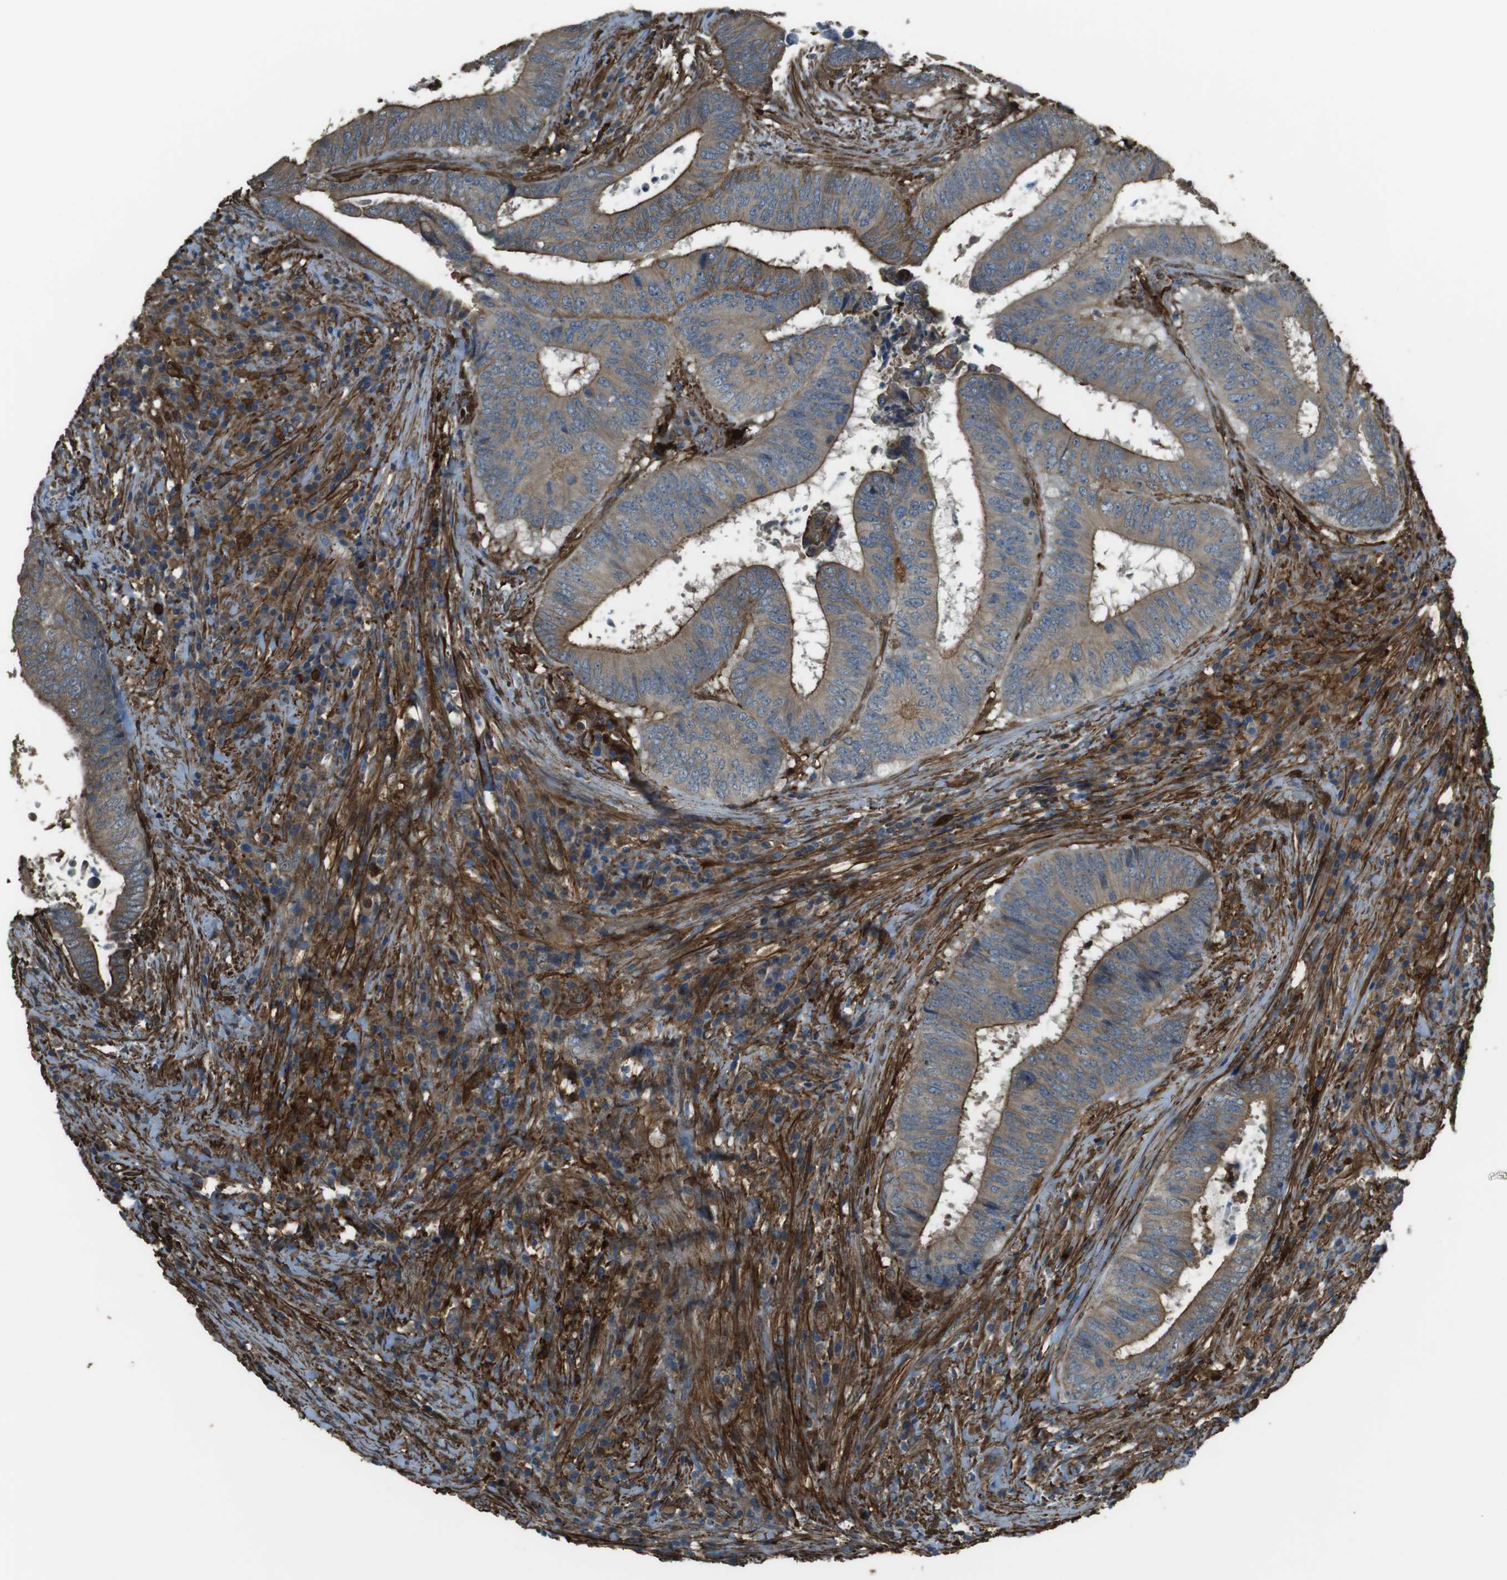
{"staining": {"intensity": "moderate", "quantity": ">75%", "location": "cytoplasmic/membranous"}, "tissue": "colorectal cancer", "cell_type": "Tumor cells", "image_type": "cancer", "snomed": [{"axis": "morphology", "description": "Adenocarcinoma, NOS"}, {"axis": "topography", "description": "Rectum"}], "caption": "DAB (3,3'-diaminobenzidine) immunohistochemical staining of colorectal adenocarcinoma shows moderate cytoplasmic/membranous protein expression in about >75% of tumor cells. Using DAB (brown) and hematoxylin (blue) stains, captured at high magnification using brightfield microscopy.", "gene": "SFT2D1", "patient": {"sex": "male", "age": 72}}